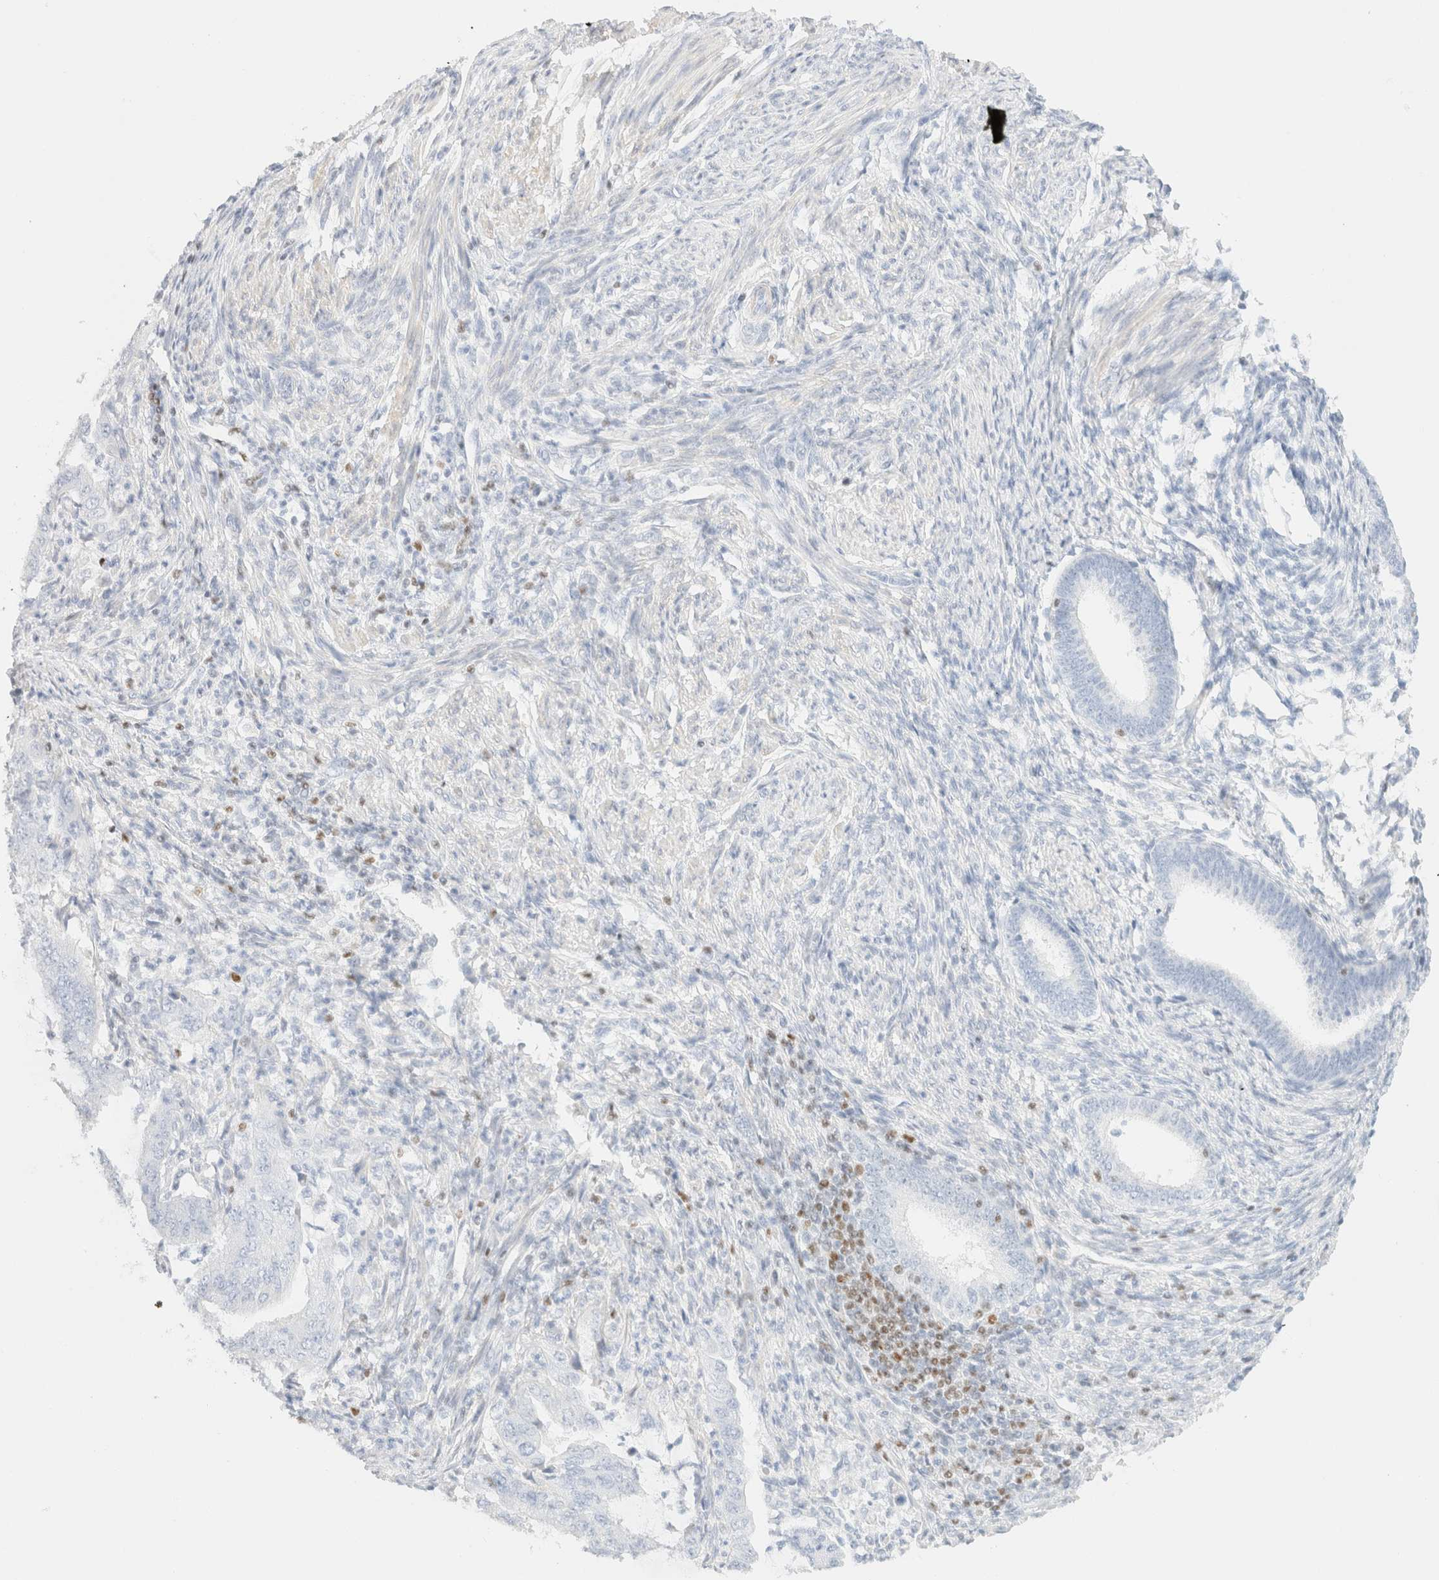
{"staining": {"intensity": "negative", "quantity": "none", "location": "none"}, "tissue": "endometrial cancer", "cell_type": "Tumor cells", "image_type": "cancer", "snomed": [{"axis": "morphology", "description": "Adenocarcinoma, NOS"}, {"axis": "topography", "description": "Endometrium"}], "caption": "DAB (3,3'-diaminobenzidine) immunohistochemical staining of human endometrial cancer shows no significant staining in tumor cells. (Stains: DAB immunohistochemistry (IHC) with hematoxylin counter stain, Microscopy: brightfield microscopy at high magnification).", "gene": "IKZF3", "patient": {"sex": "female", "age": 51}}